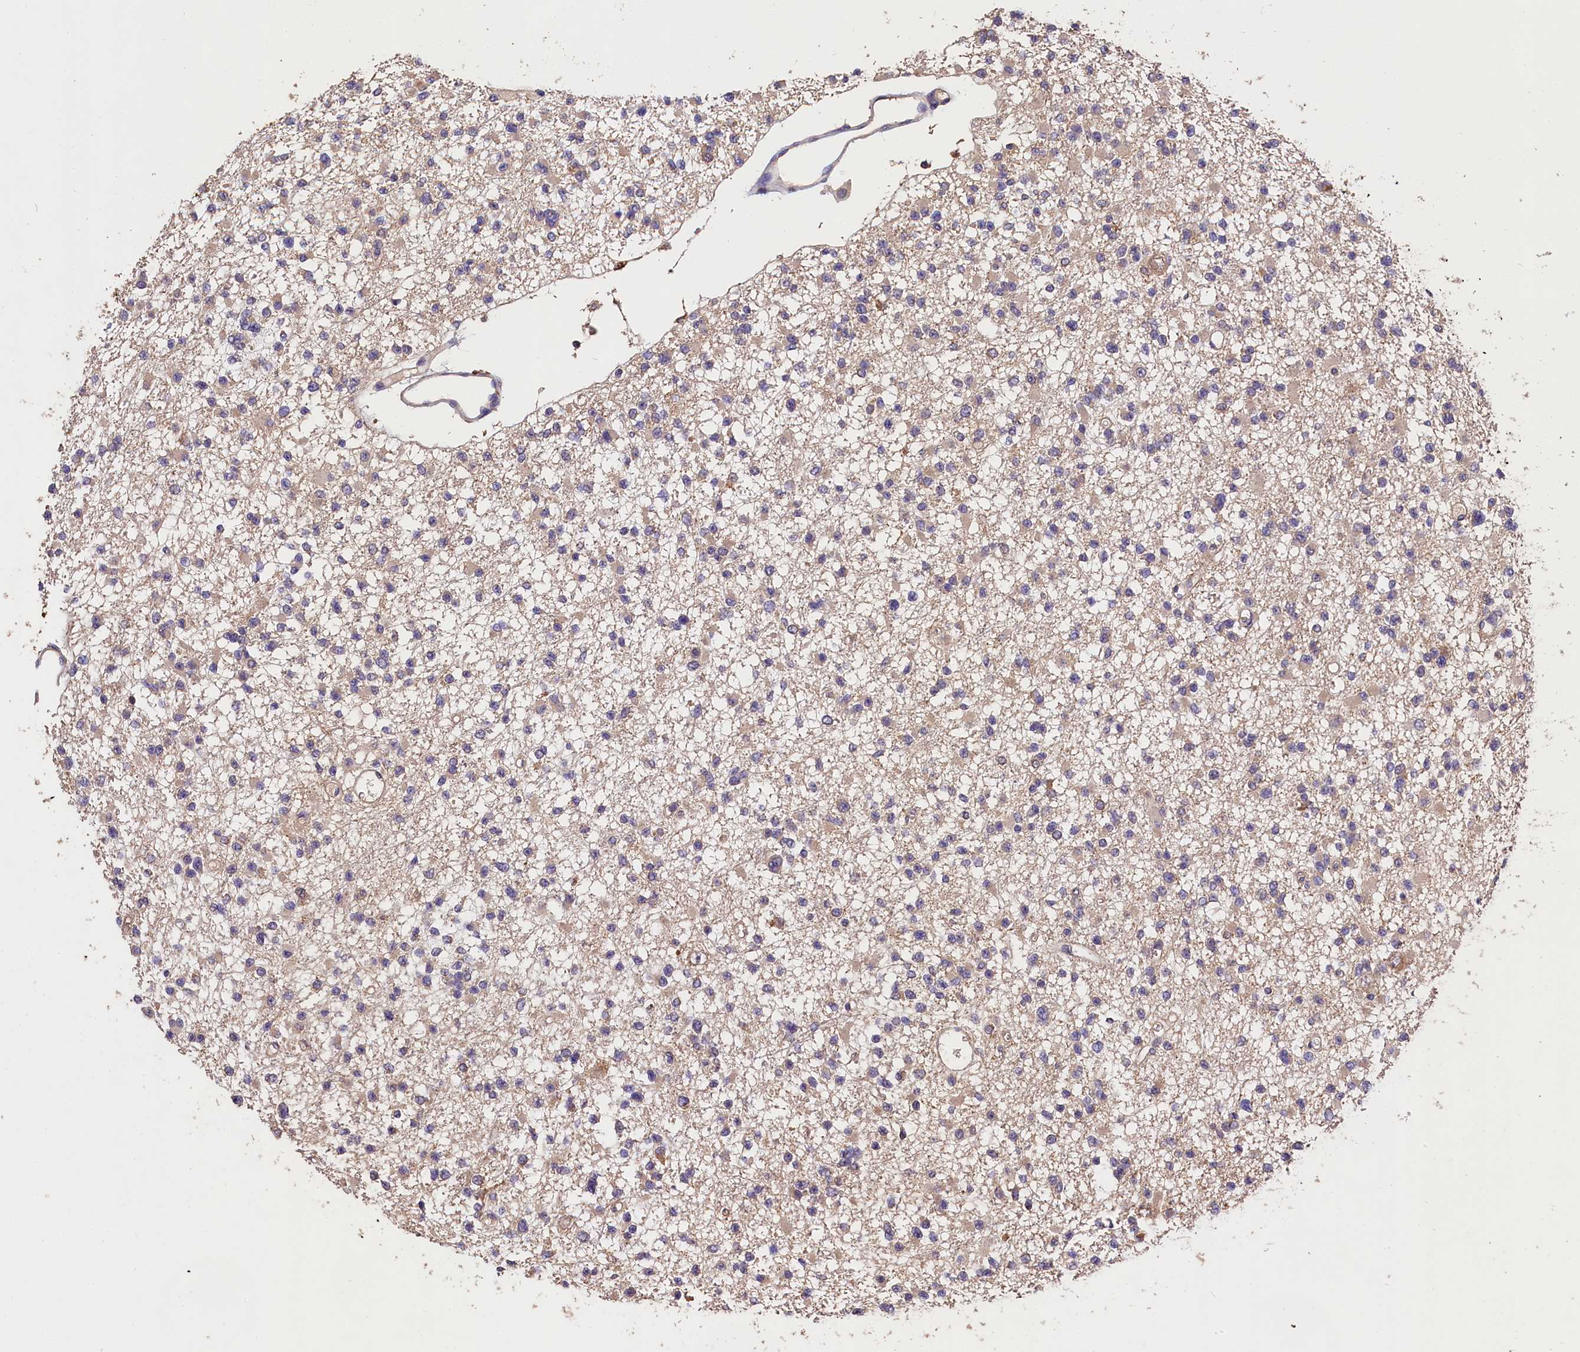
{"staining": {"intensity": "weak", "quantity": "<25%", "location": "cytoplasmic/membranous"}, "tissue": "glioma", "cell_type": "Tumor cells", "image_type": "cancer", "snomed": [{"axis": "morphology", "description": "Glioma, malignant, Low grade"}, {"axis": "topography", "description": "Brain"}], "caption": "The IHC image has no significant expression in tumor cells of glioma tissue.", "gene": "OAS3", "patient": {"sex": "female", "age": 22}}